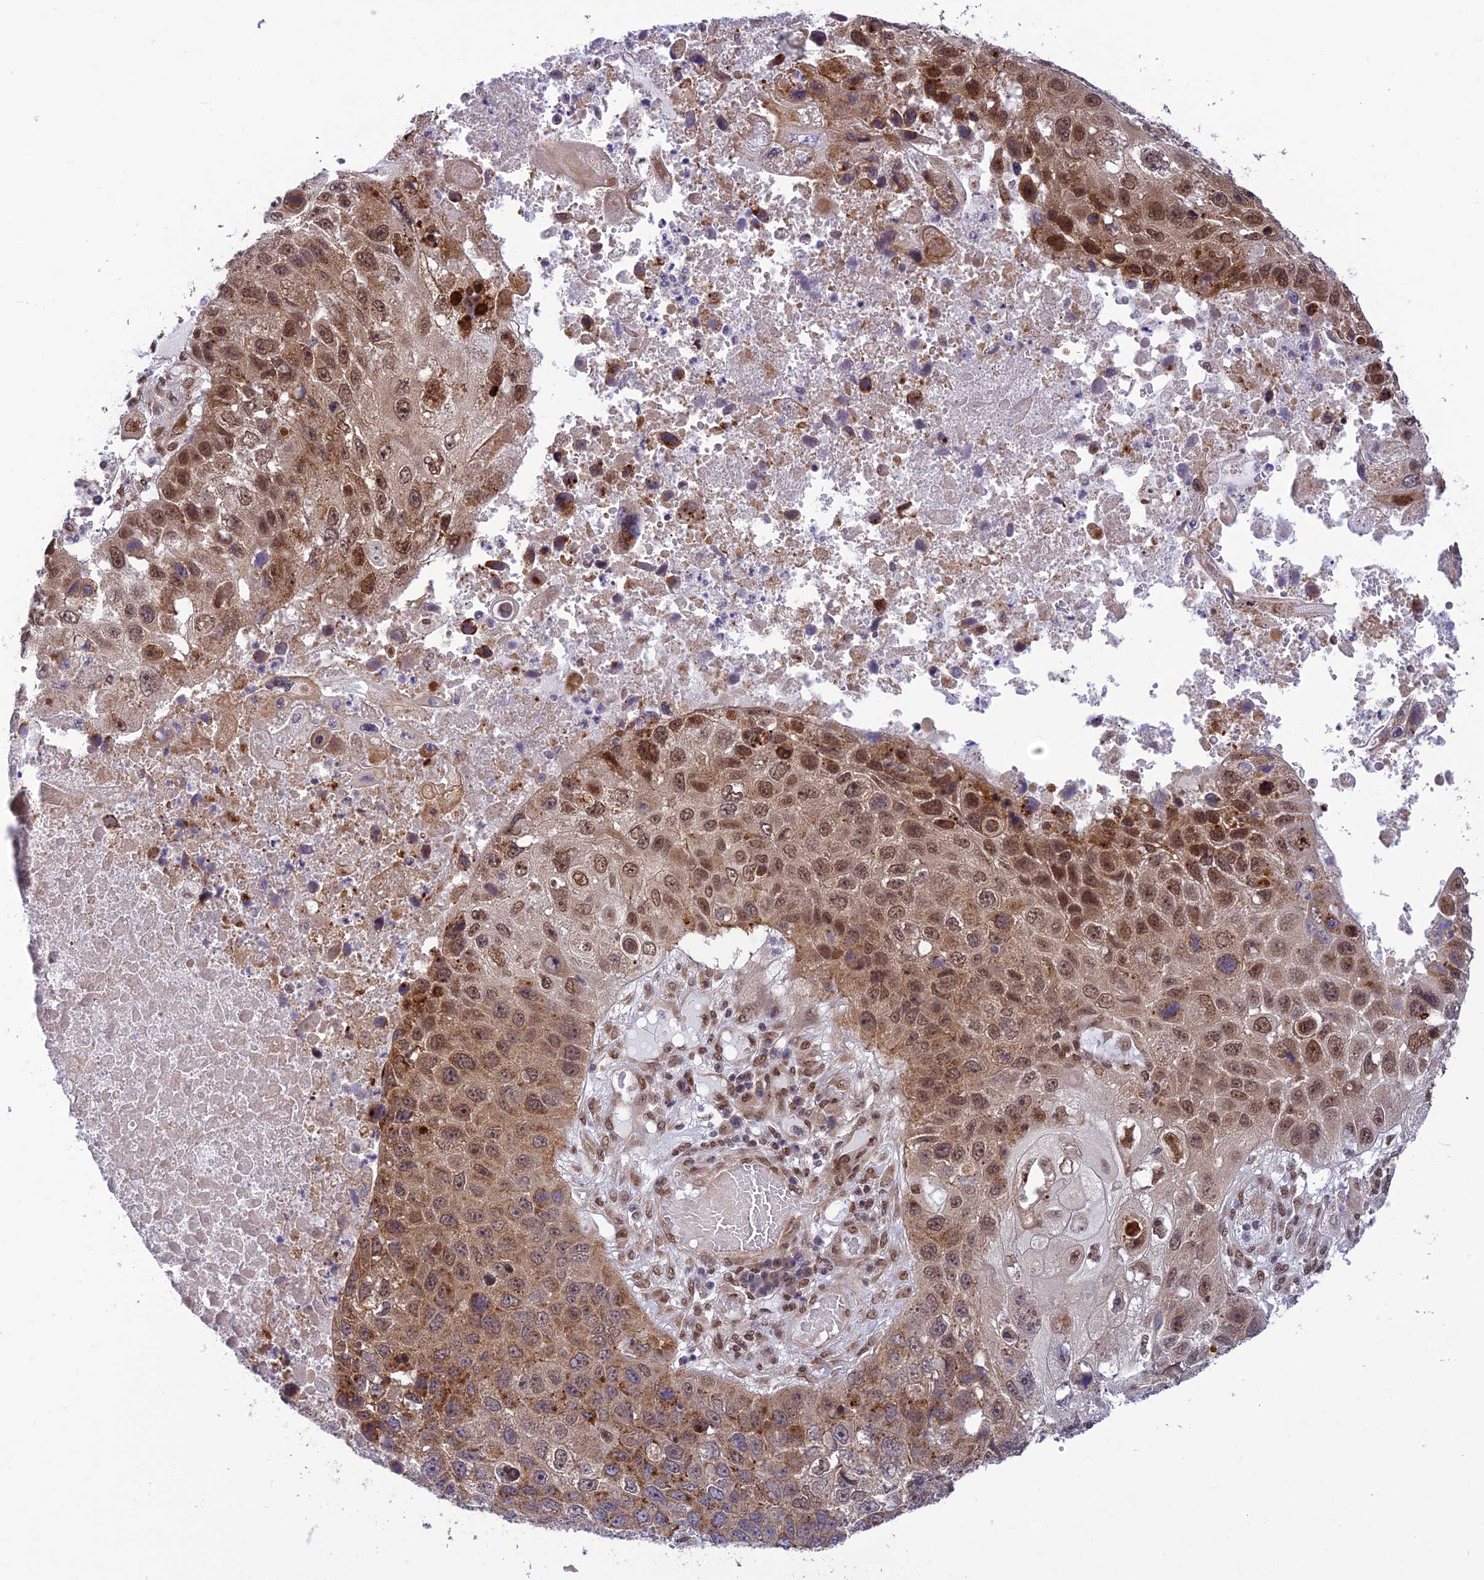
{"staining": {"intensity": "moderate", "quantity": ">75%", "location": "nuclear"}, "tissue": "lung cancer", "cell_type": "Tumor cells", "image_type": "cancer", "snomed": [{"axis": "morphology", "description": "Squamous cell carcinoma, NOS"}, {"axis": "topography", "description": "Lung"}], "caption": "Immunohistochemistry of squamous cell carcinoma (lung) exhibits medium levels of moderate nuclear expression in about >75% of tumor cells. Using DAB (3,3'-diaminobenzidine) (brown) and hematoxylin (blue) stains, captured at high magnification using brightfield microscopy.", "gene": "RTRAF", "patient": {"sex": "male", "age": 61}}